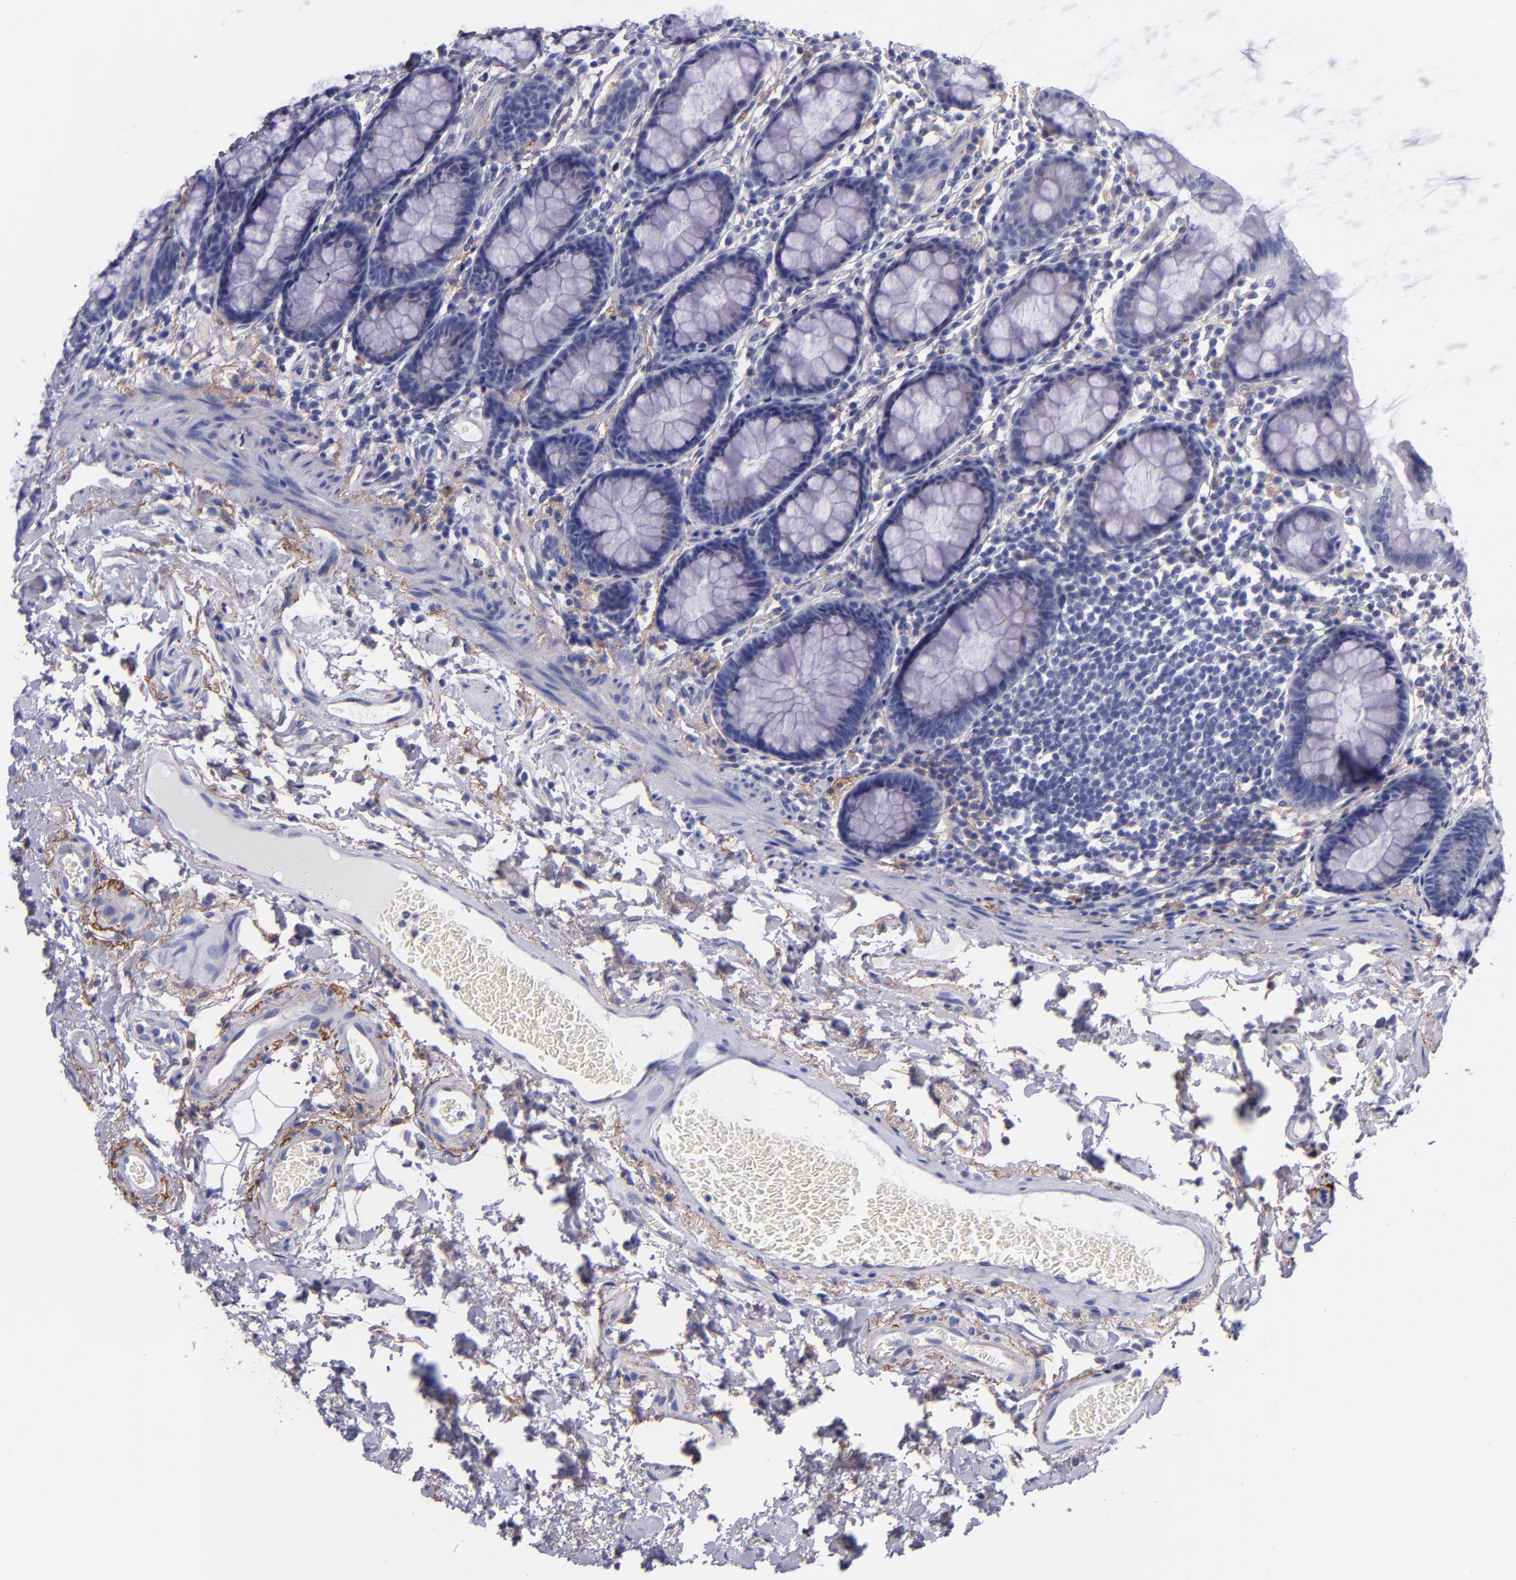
{"staining": {"intensity": "negative", "quantity": "none", "location": "none"}, "tissue": "rectum", "cell_type": "Glandular cells", "image_type": "normal", "snomed": [{"axis": "morphology", "description": "Normal tissue, NOS"}, {"axis": "topography", "description": "Rectum"}], "caption": "An IHC micrograph of unremarkable rectum is shown. There is no staining in glandular cells of rectum.", "gene": "IVL", "patient": {"sex": "male", "age": 92}}